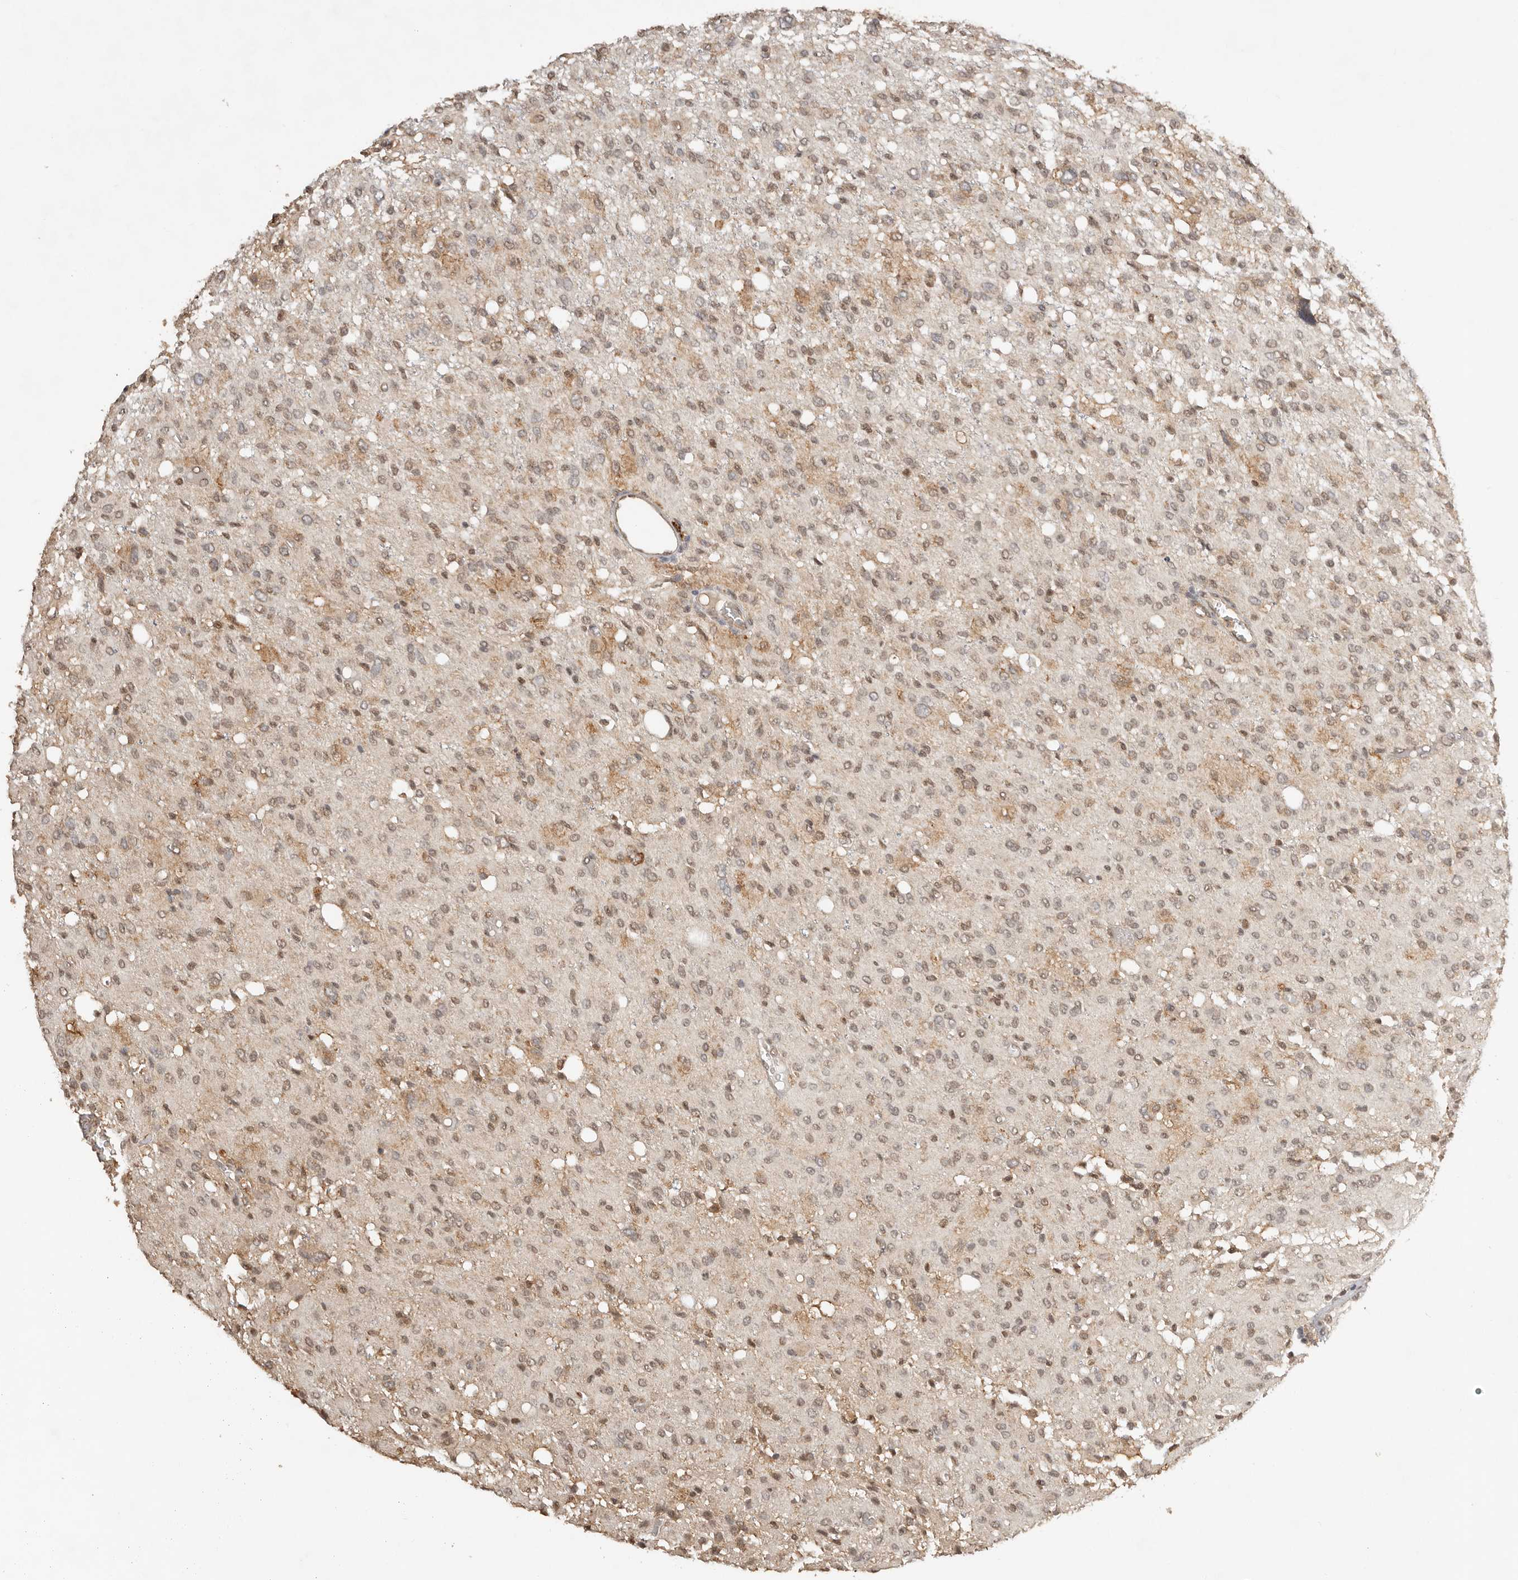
{"staining": {"intensity": "weak", "quantity": "25%-75%", "location": "cytoplasmic/membranous,nuclear"}, "tissue": "glioma", "cell_type": "Tumor cells", "image_type": "cancer", "snomed": [{"axis": "morphology", "description": "Glioma, malignant, High grade"}, {"axis": "topography", "description": "Brain"}], "caption": "Malignant glioma (high-grade) stained for a protein demonstrates weak cytoplasmic/membranous and nuclear positivity in tumor cells.", "gene": "SEC14L1", "patient": {"sex": "female", "age": 59}}